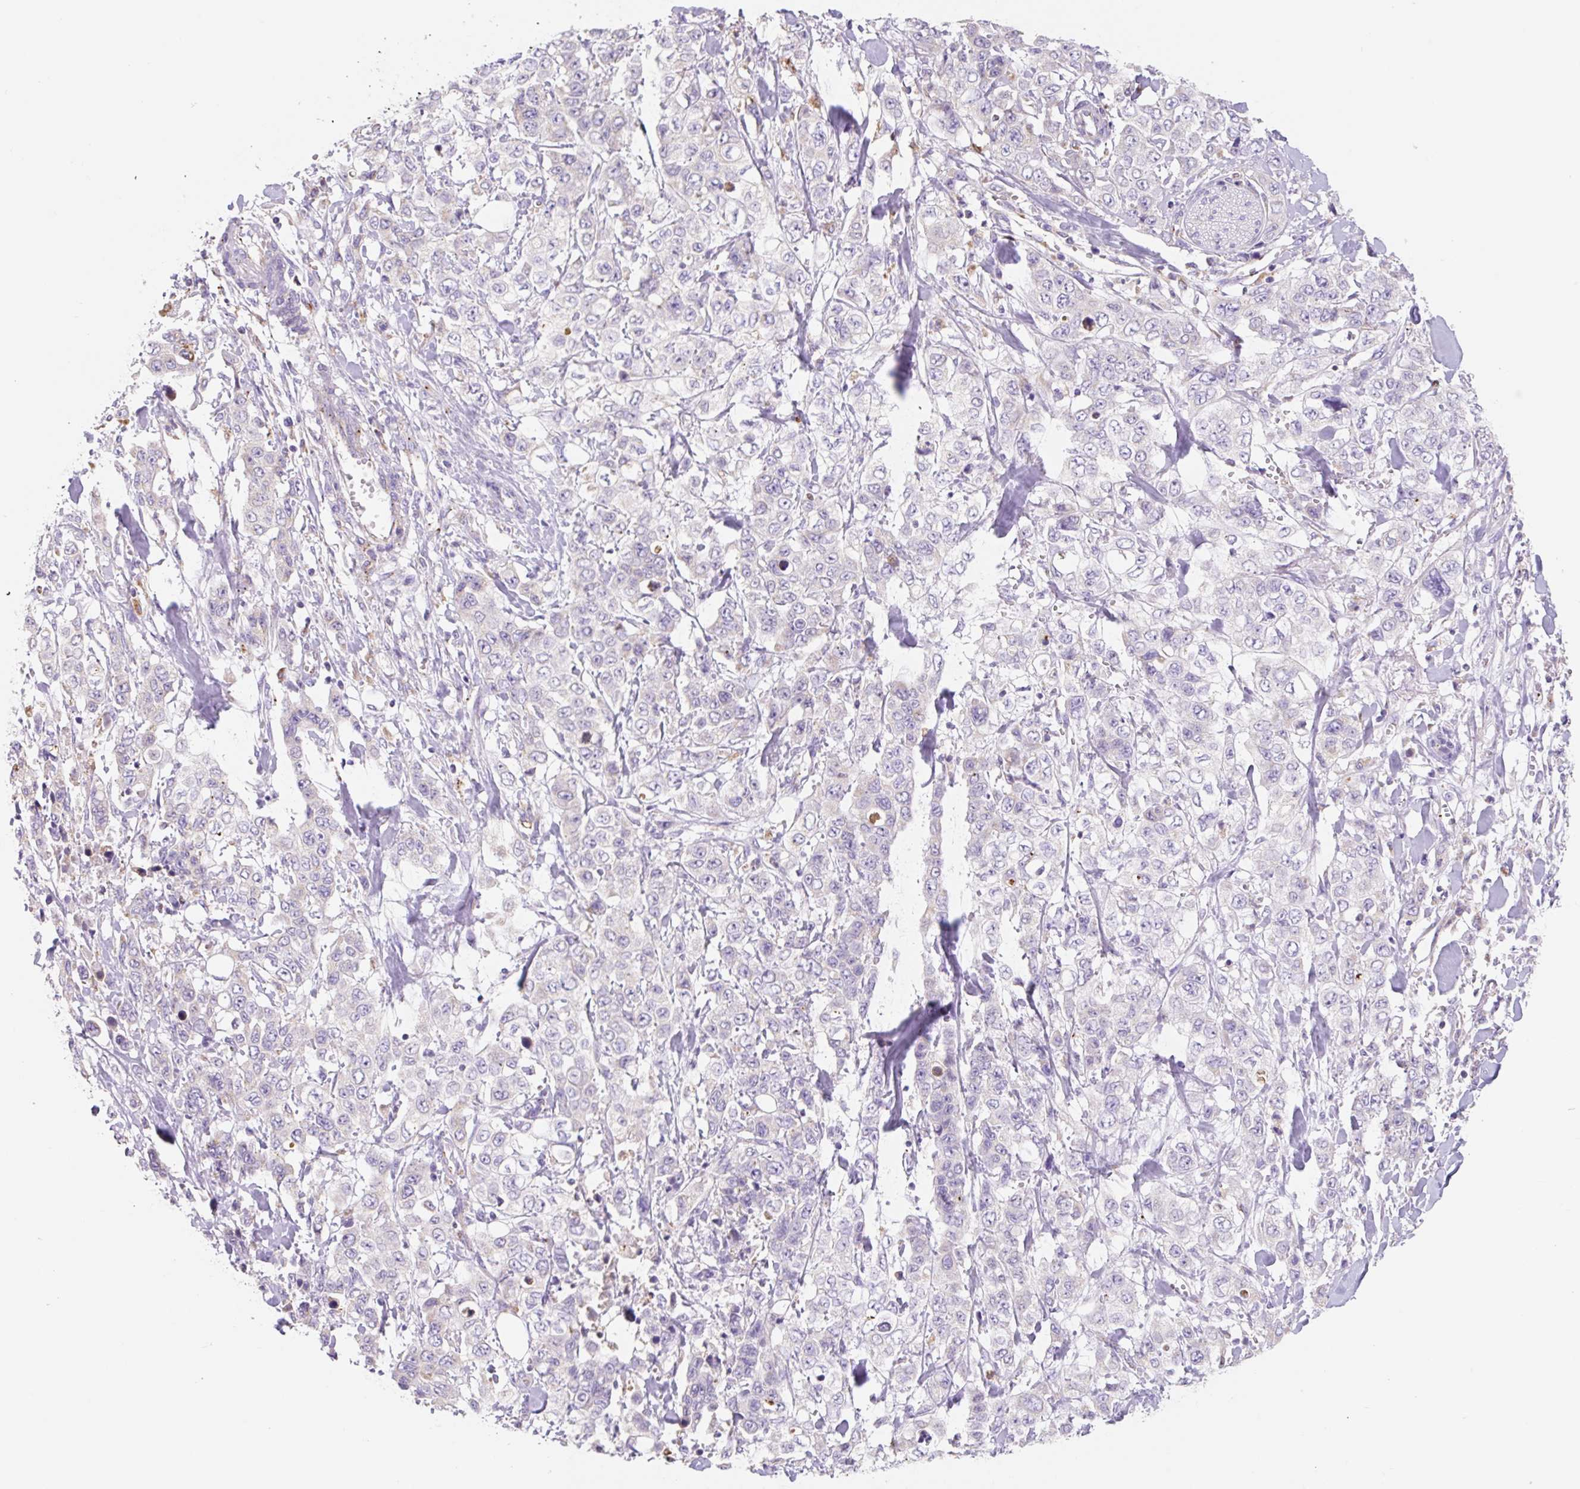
{"staining": {"intensity": "negative", "quantity": "none", "location": "none"}, "tissue": "stomach cancer", "cell_type": "Tumor cells", "image_type": "cancer", "snomed": [{"axis": "morphology", "description": "Adenocarcinoma, NOS"}, {"axis": "topography", "description": "Stomach, upper"}], "caption": "Tumor cells are negative for protein expression in human stomach cancer.", "gene": "CLEC3A", "patient": {"sex": "male", "age": 62}}